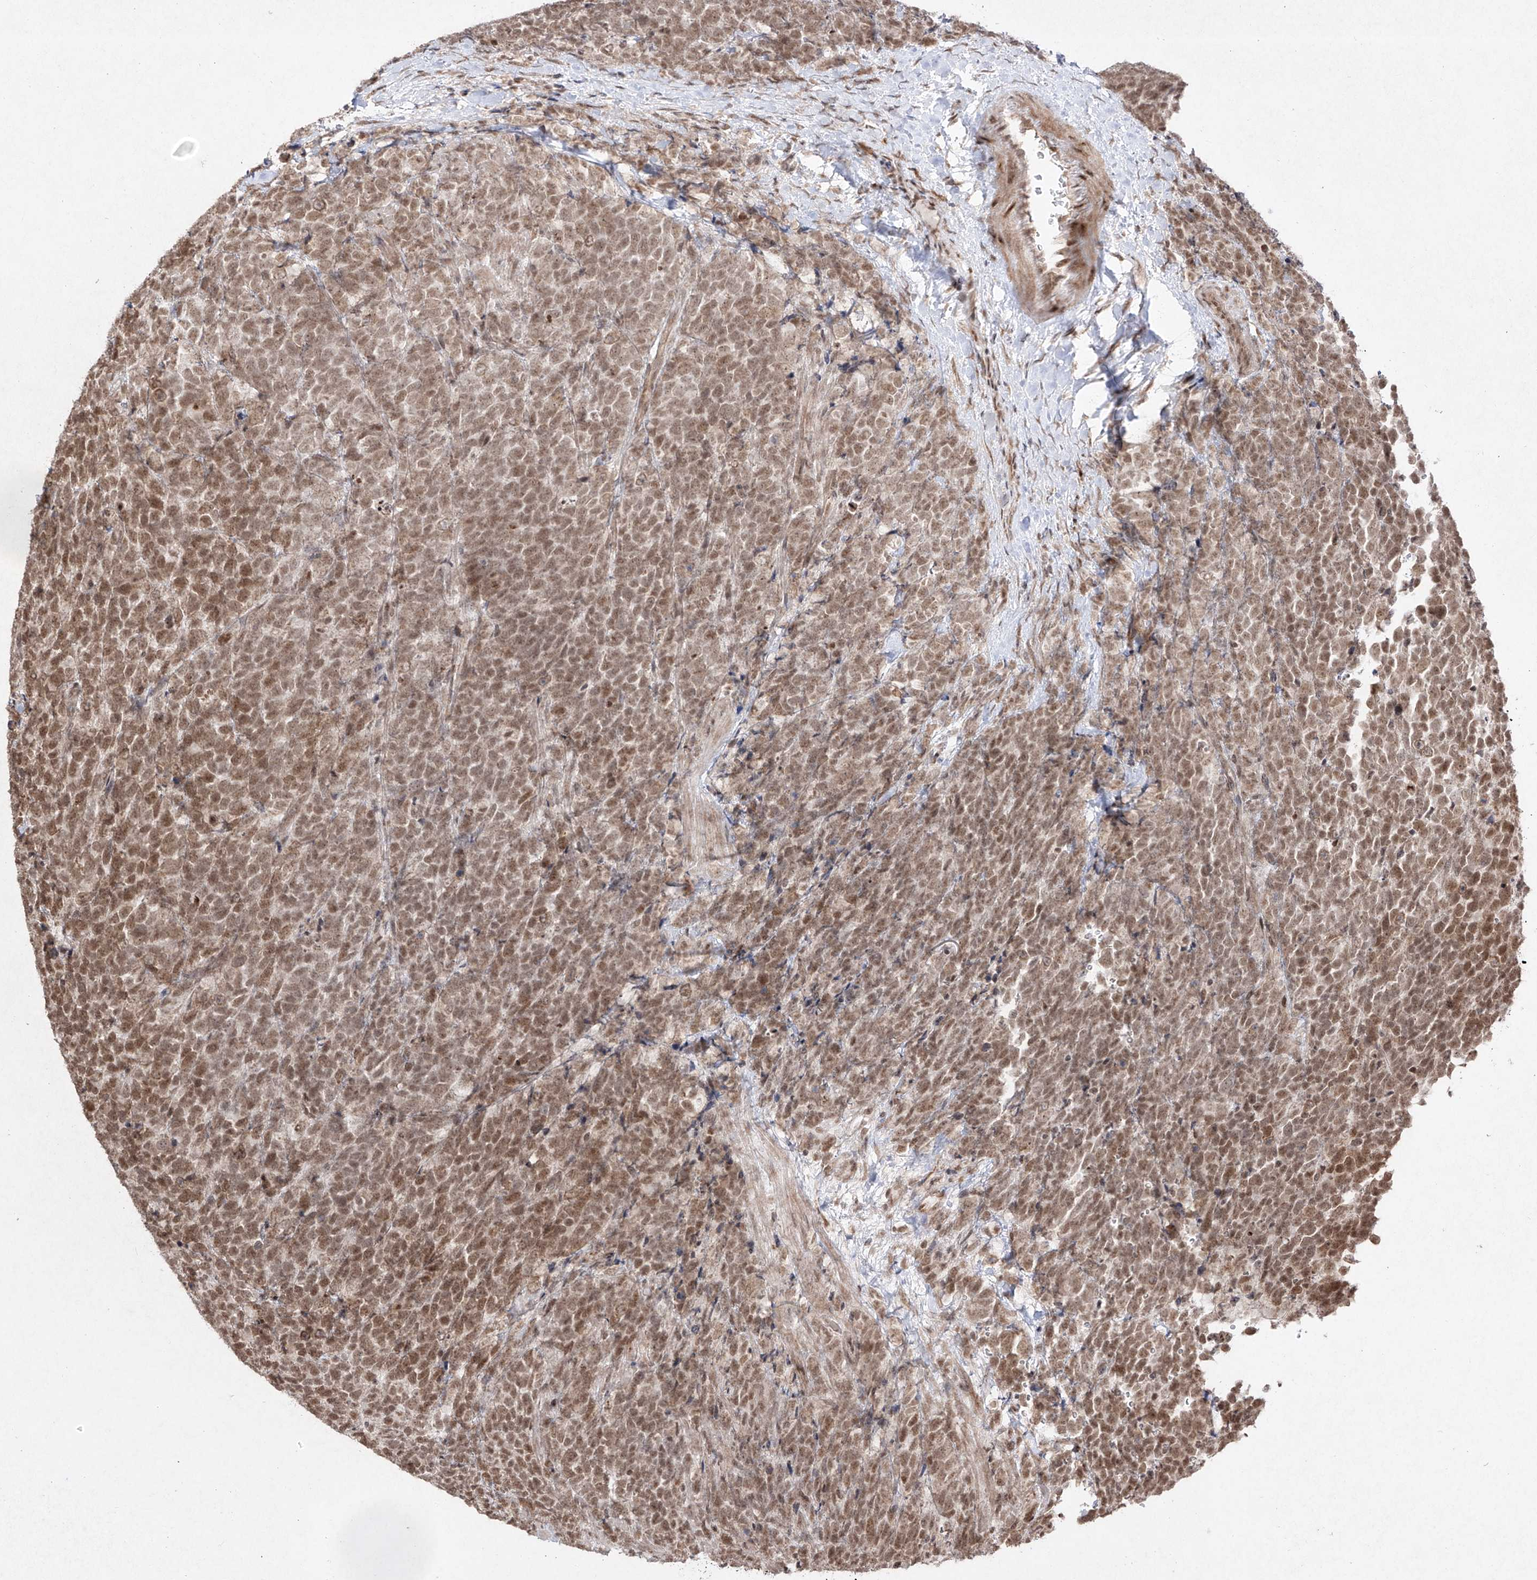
{"staining": {"intensity": "moderate", "quantity": ">75%", "location": "nuclear"}, "tissue": "urothelial cancer", "cell_type": "Tumor cells", "image_type": "cancer", "snomed": [{"axis": "morphology", "description": "Urothelial carcinoma, High grade"}, {"axis": "topography", "description": "Urinary bladder"}], "caption": "Moderate nuclear protein expression is present in approximately >75% of tumor cells in urothelial cancer. The staining was performed using DAB, with brown indicating positive protein expression. Nuclei are stained blue with hematoxylin.", "gene": "SNRNP27", "patient": {"sex": "female", "age": 82}}